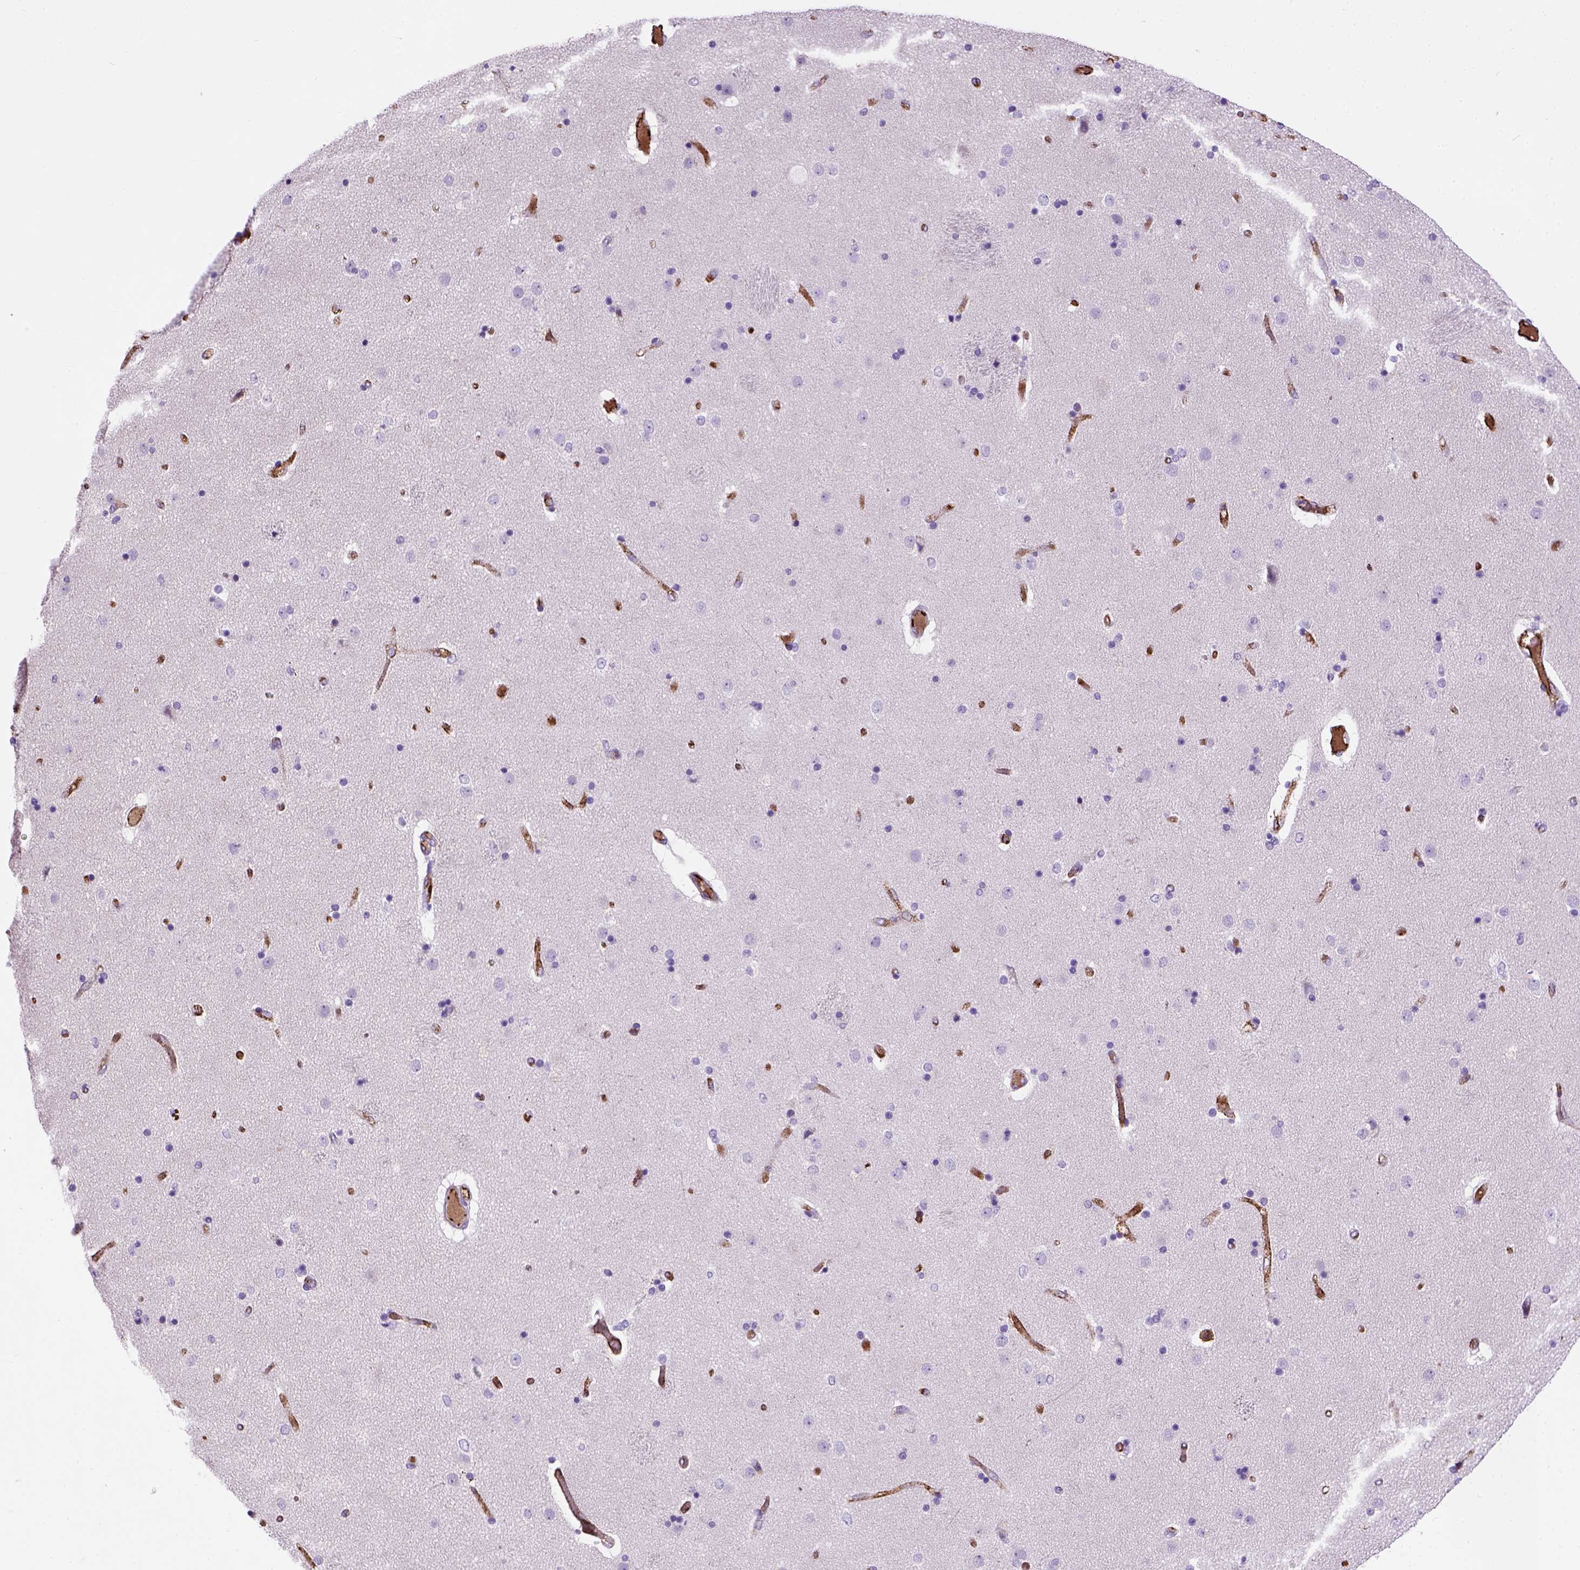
{"staining": {"intensity": "negative", "quantity": "none", "location": "none"}, "tissue": "caudate", "cell_type": "Glial cells", "image_type": "normal", "snomed": [{"axis": "morphology", "description": "Normal tissue, NOS"}, {"axis": "topography", "description": "Lateral ventricle wall"}], "caption": "Immunohistochemical staining of unremarkable human caudate shows no significant staining in glial cells. The staining is performed using DAB (3,3'-diaminobenzidine) brown chromogen with nuclei counter-stained in using hematoxylin.", "gene": "VWF", "patient": {"sex": "female", "age": 71}}